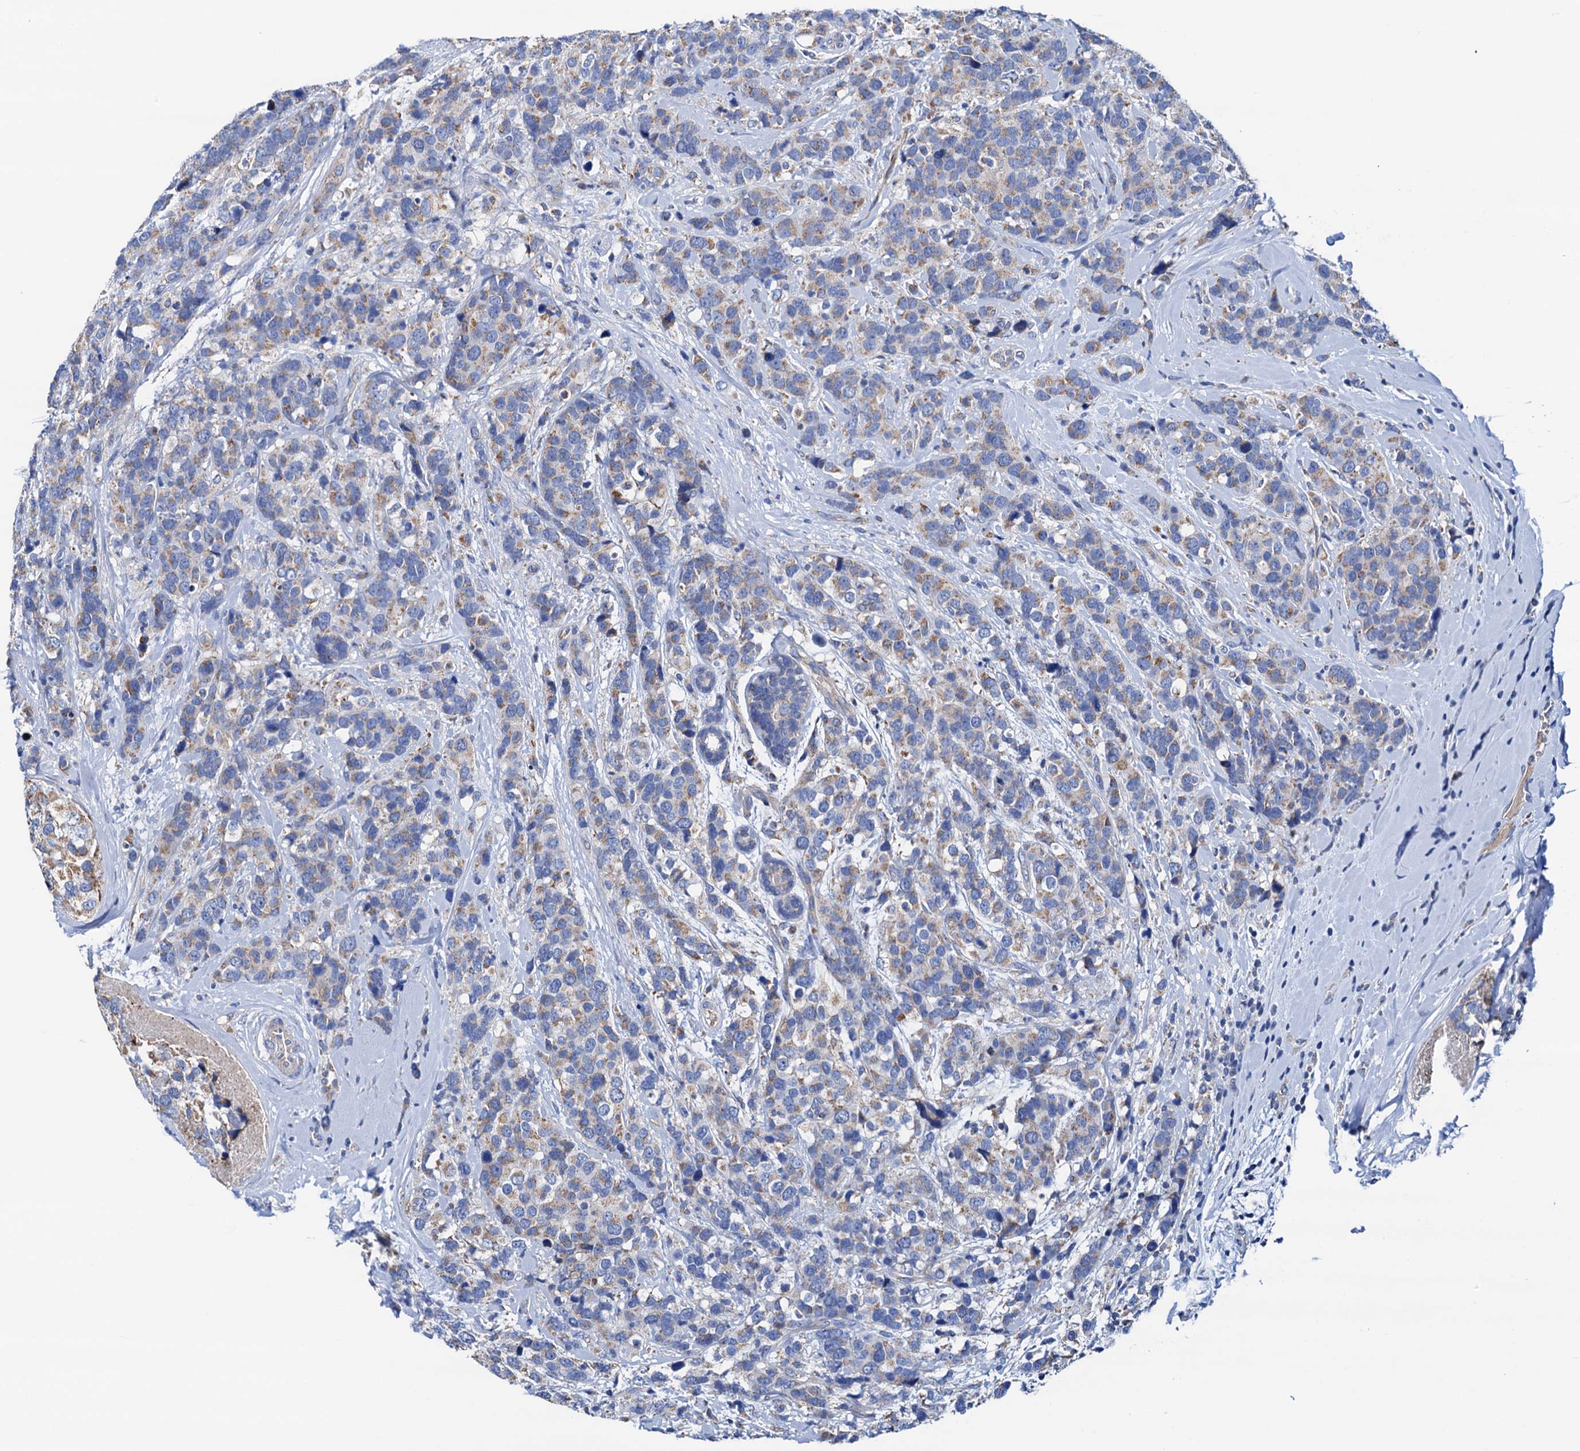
{"staining": {"intensity": "weak", "quantity": "25%-75%", "location": "cytoplasmic/membranous"}, "tissue": "breast cancer", "cell_type": "Tumor cells", "image_type": "cancer", "snomed": [{"axis": "morphology", "description": "Lobular carcinoma"}, {"axis": "topography", "description": "Breast"}], "caption": "Immunohistochemical staining of breast cancer shows low levels of weak cytoplasmic/membranous protein positivity in approximately 25%-75% of tumor cells. The protein of interest is shown in brown color, while the nuclei are stained blue.", "gene": "RASSF9", "patient": {"sex": "female", "age": 59}}